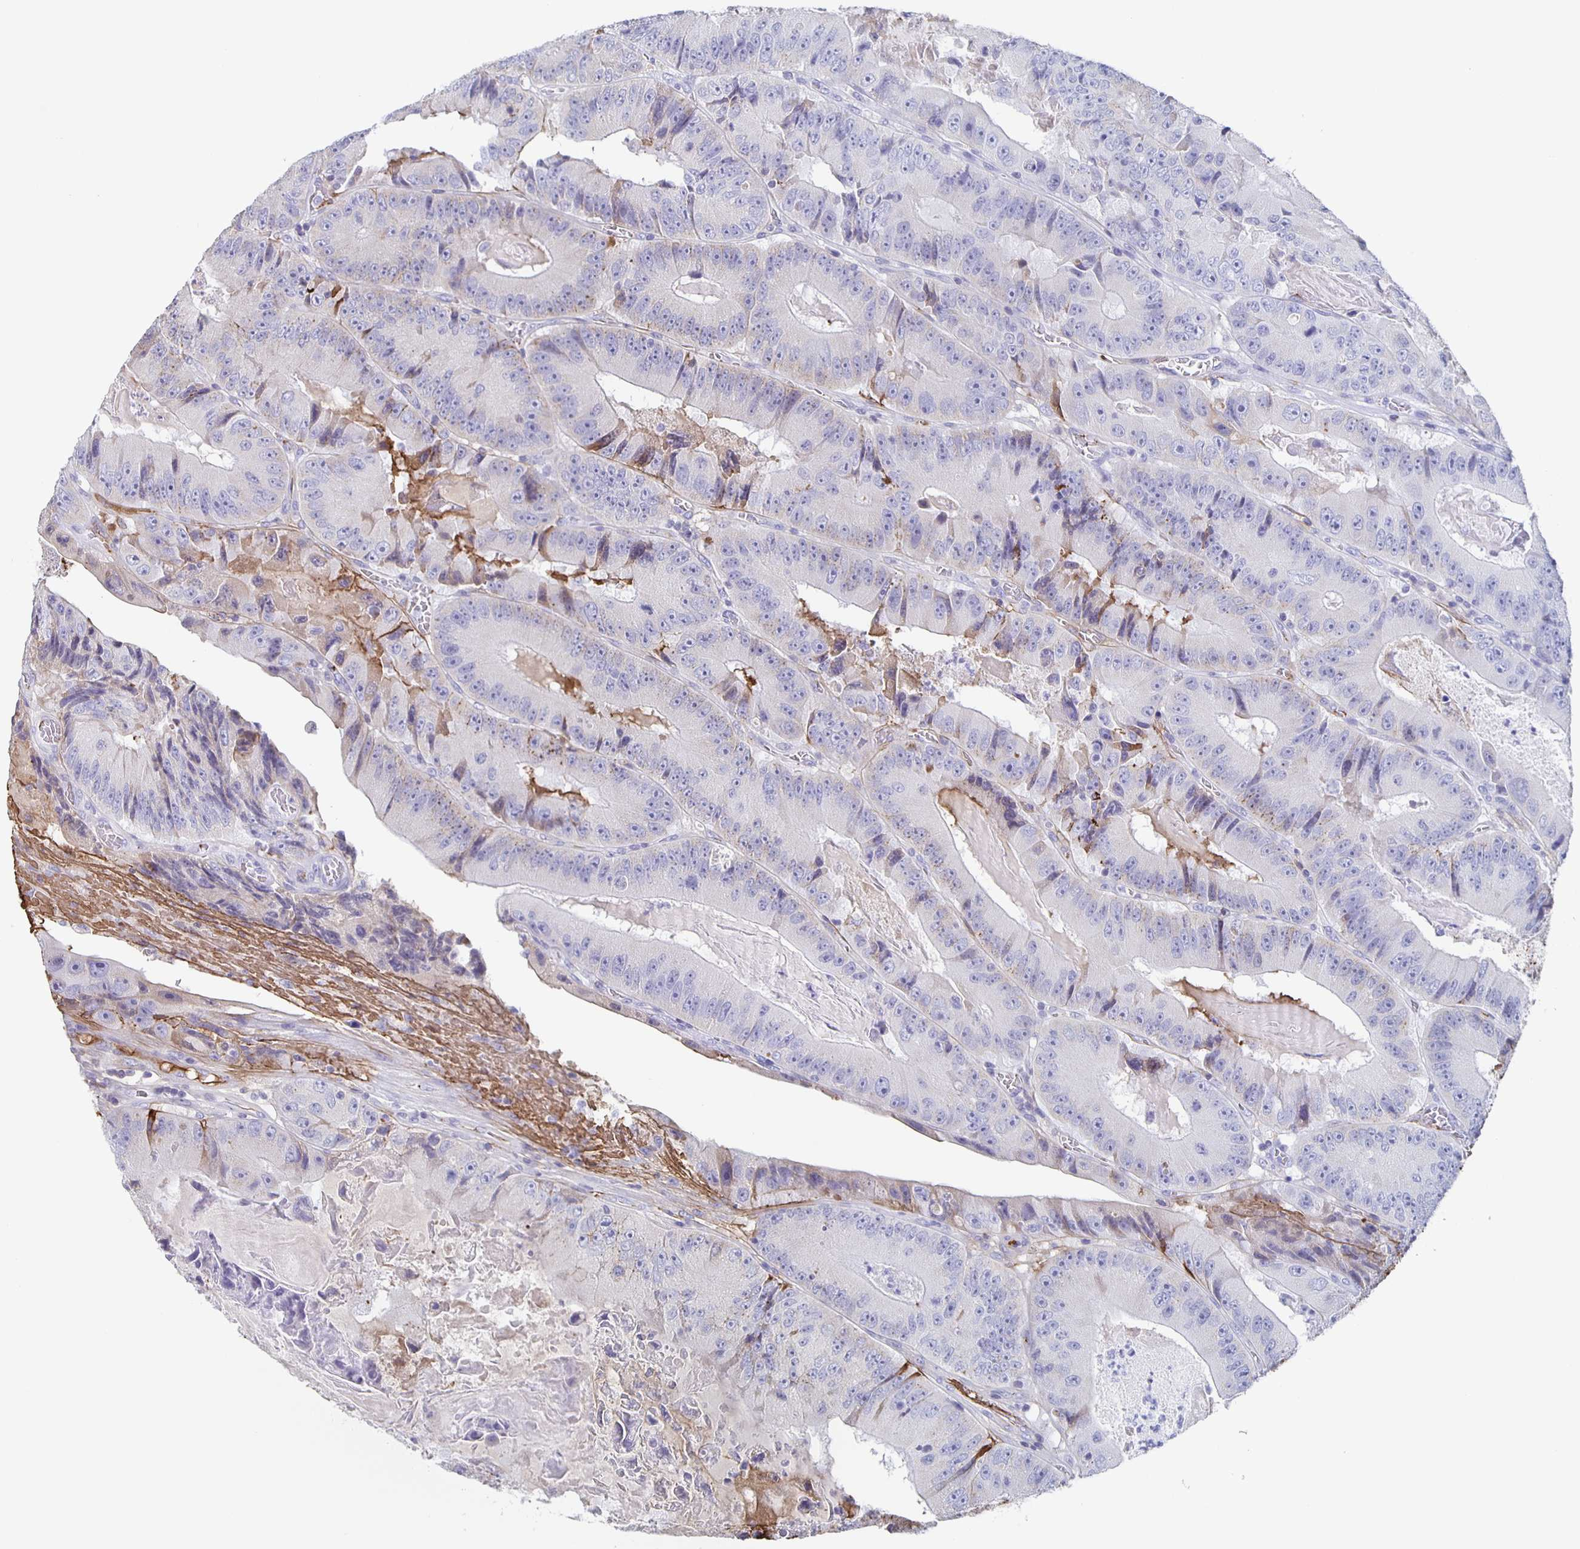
{"staining": {"intensity": "negative", "quantity": "none", "location": "none"}, "tissue": "colorectal cancer", "cell_type": "Tumor cells", "image_type": "cancer", "snomed": [{"axis": "morphology", "description": "Adenocarcinoma, NOS"}, {"axis": "topography", "description": "Colon"}], "caption": "A micrograph of human colorectal cancer (adenocarcinoma) is negative for staining in tumor cells.", "gene": "FGA", "patient": {"sex": "female", "age": 86}}